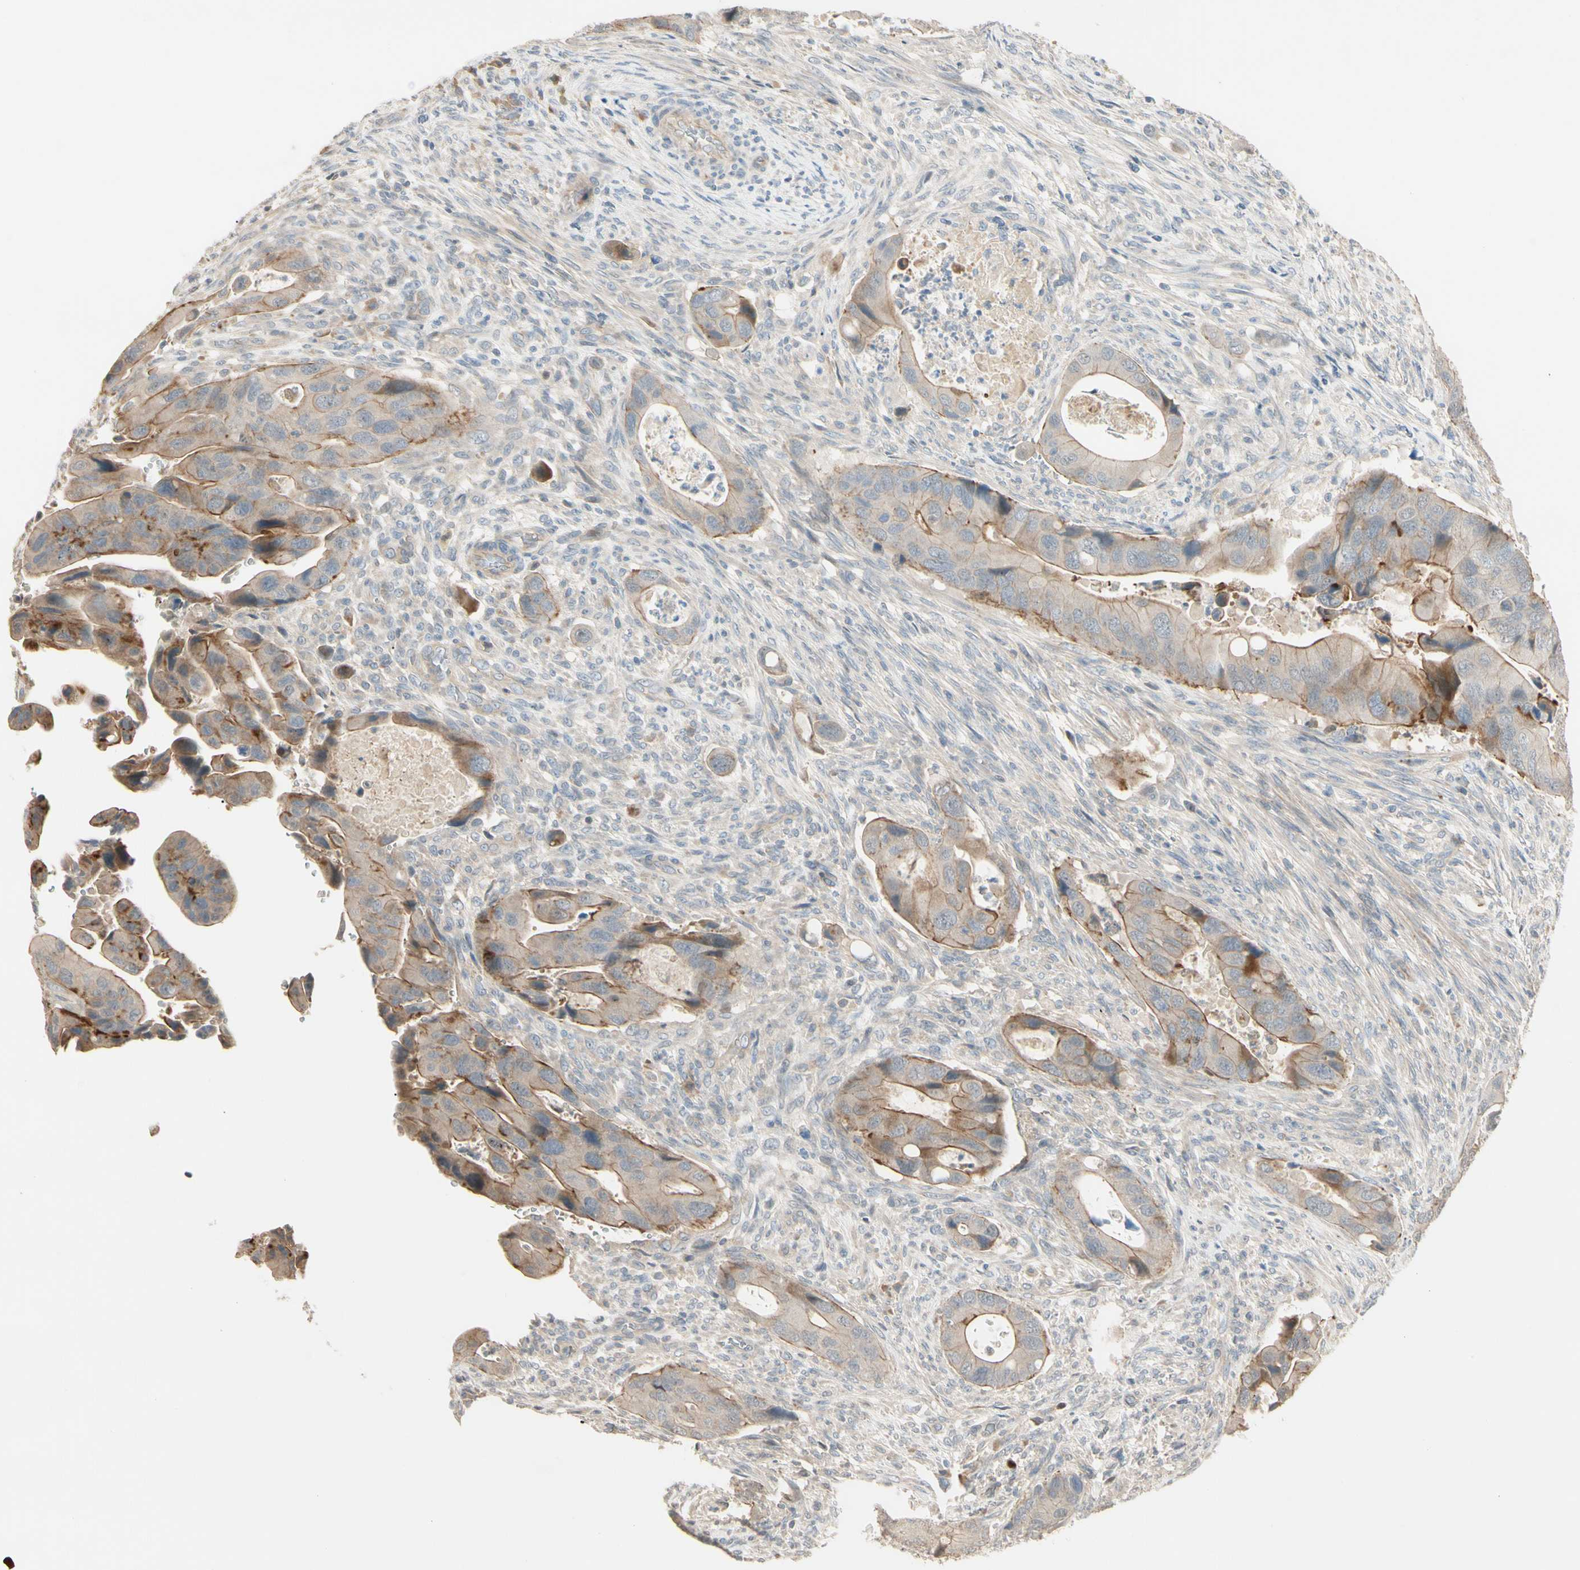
{"staining": {"intensity": "weak", "quantity": "25%-75%", "location": "cytoplasmic/membranous"}, "tissue": "colorectal cancer", "cell_type": "Tumor cells", "image_type": "cancer", "snomed": [{"axis": "morphology", "description": "Adenocarcinoma, NOS"}, {"axis": "topography", "description": "Rectum"}], "caption": "Protein staining demonstrates weak cytoplasmic/membranous positivity in about 25%-75% of tumor cells in colorectal cancer (adenocarcinoma).", "gene": "P3H2", "patient": {"sex": "female", "age": 57}}